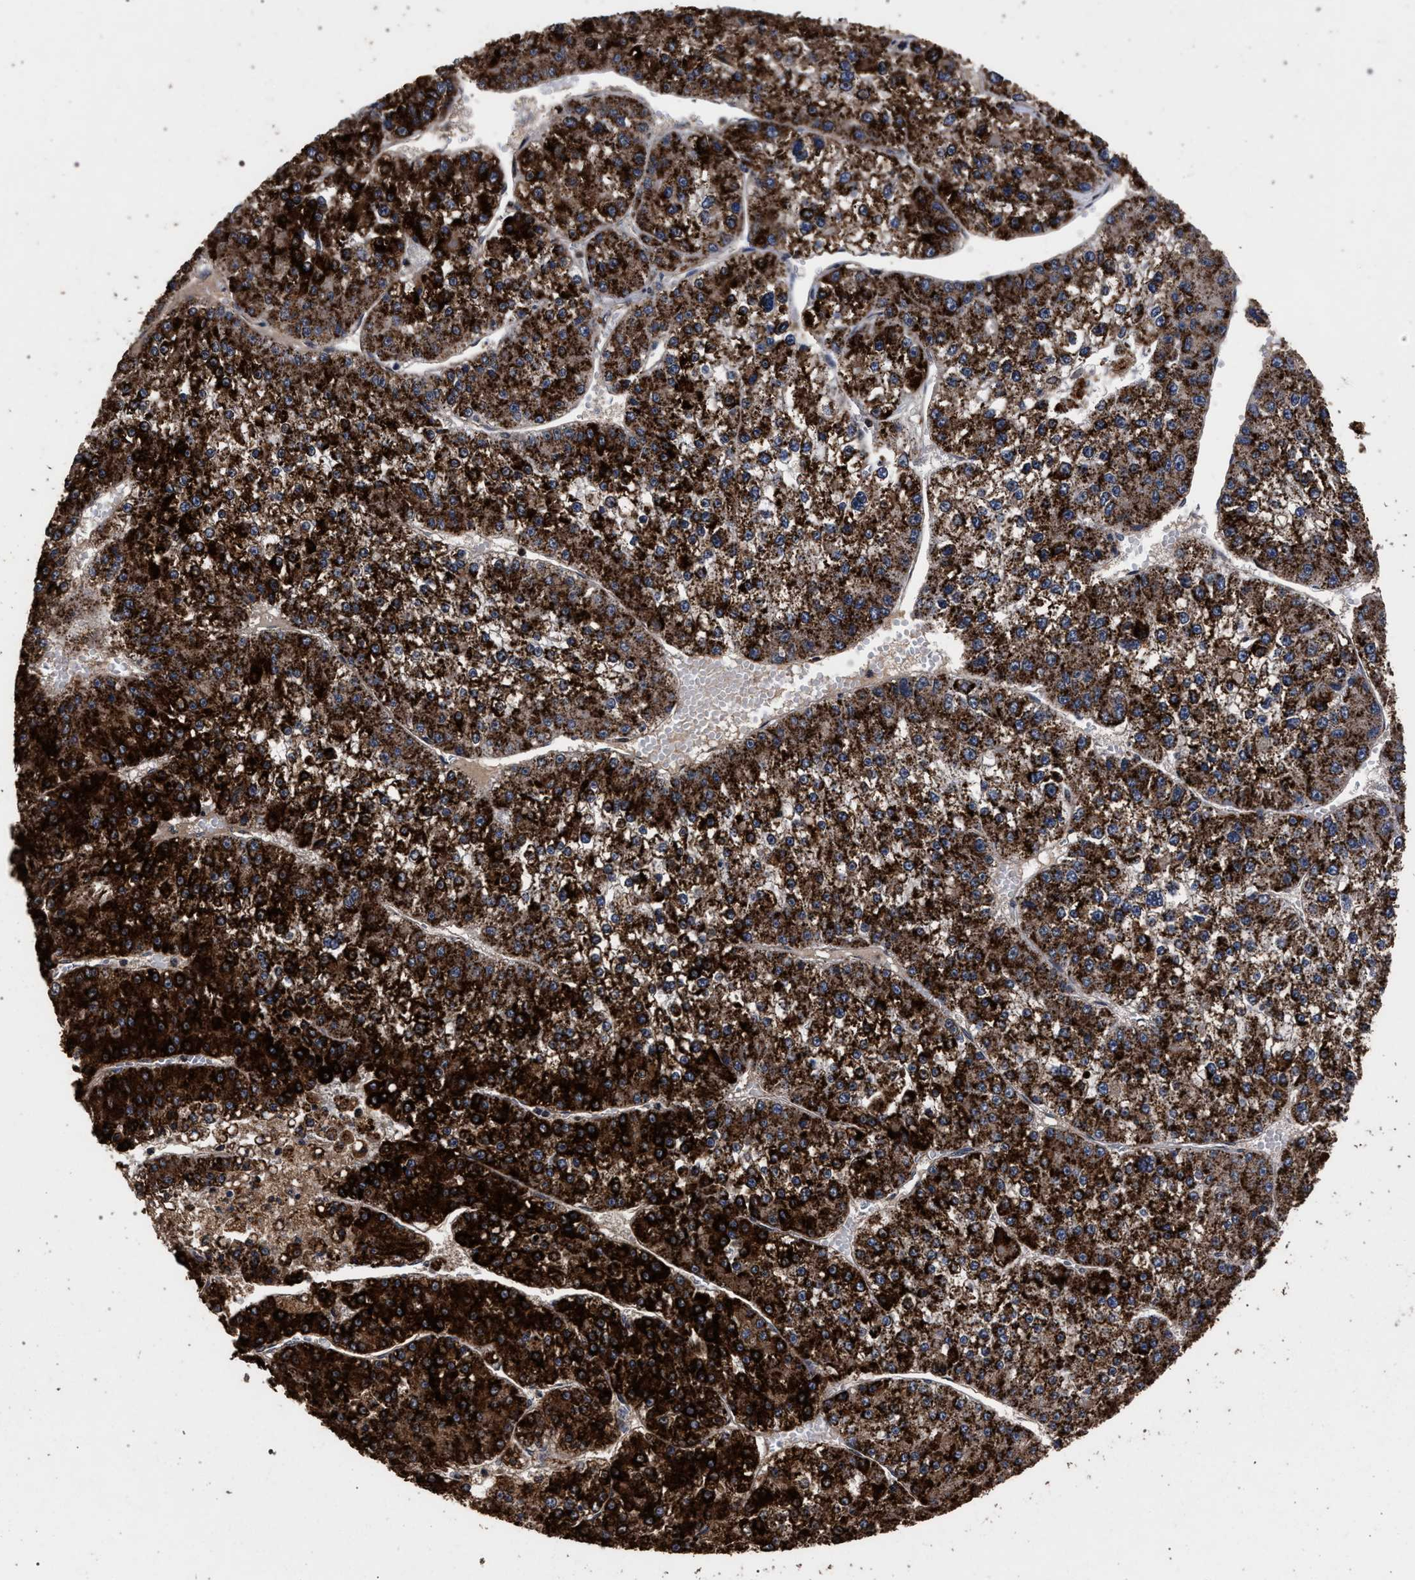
{"staining": {"intensity": "strong", "quantity": ">75%", "location": "cytoplasmic/membranous"}, "tissue": "liver cancer", "cell_type": "Tumor cells", "image_type": "cancer", "snomed": [{"axis": "morphology", "description": "Carcinoma, Hepatocellular, NOS"}, {"axis": "topography", "description": "Liver"}], "caption": "Immunohistochemistry (IHC) histopathology image of neoplastic tissue: liver cancer stained using immunohistochemistry displays high levels of strong protein expression localized specifically in the cytoplasmic/membranous of tumor cells, appearing as a cytoplasmic/membranous brown color.", "gene": "ACOX1", "patient": {"sex": "female", "age": 73}}